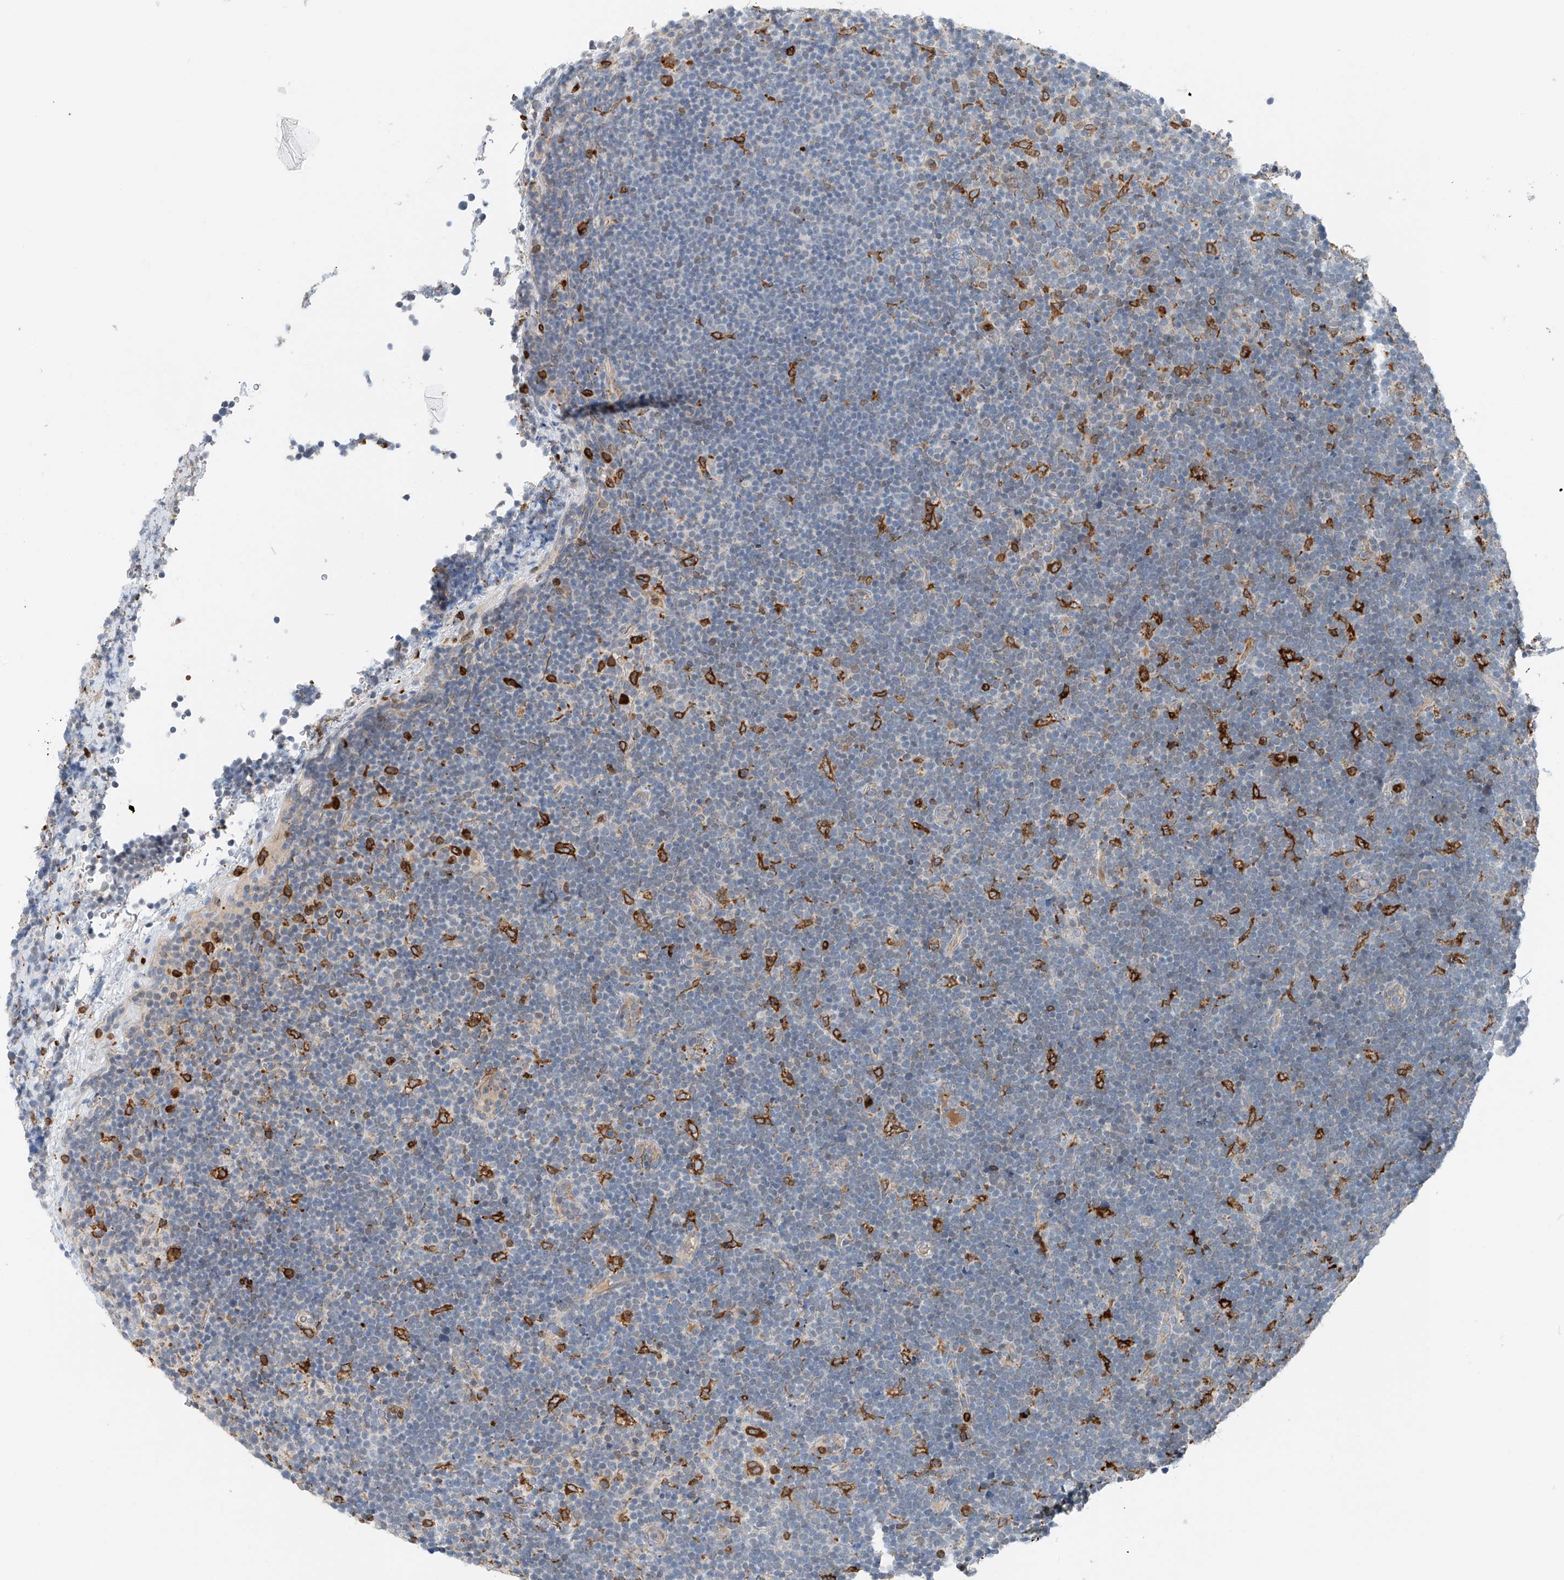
{"staining": {"intensity": "negative", "quantity": "none", "location": "none"}, "tissue": "lymphoma", "cell_type": "Tumor cells", "image_type": "cancer", "snomed": [{"axis": "morphology", "description": "Malignant lymphoma, non-Hodgkin's type, High grade"}, {"axis": "topography", "description": "Lymph node"}], "caption": "The IHC micrograph has no significant positivity in tumor cells of lymphoma tissue. (Brightfield microscopy of DAB immunohistochemistry (IHC) at high magnification).", "gene": "TBXAS1", "patient": {"sex": "male", "age": 13}}